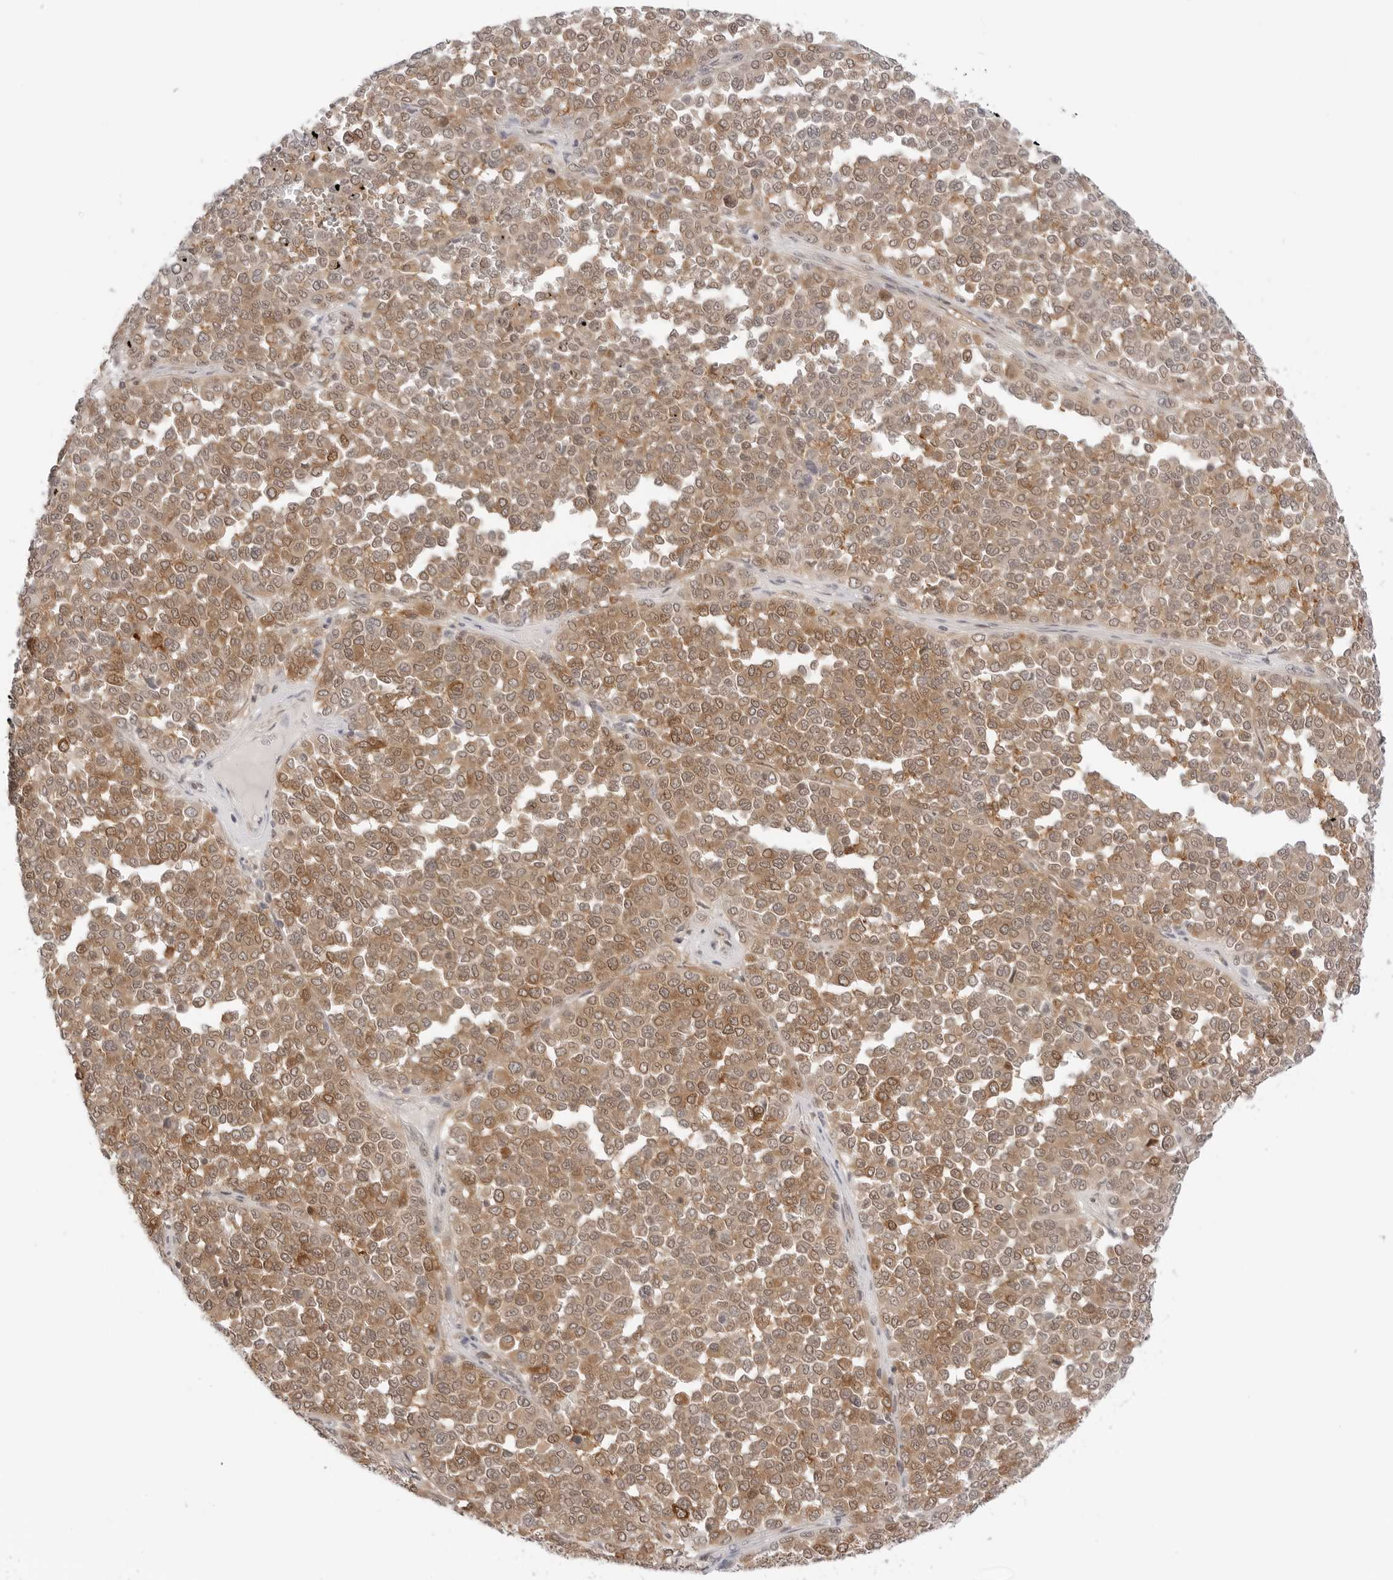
{"staining": {"intensity": "moderate", "quantity": ">75%", "location": "cytoplasmic/membranous,nuclear"}, "tissue": "melanoma", "cell_type": "Tumor cells", "image_type": "cancer", "snomed": [{"axis": "morphology", "description": "Malignant melanoma, Metastatic site"}, {"axis": "topography", "description": "Pancreas"}], "caption": "Immunohistochemical staining of human malignant melanoma (metastatic site) exhibits moderate cytoplasmic/membranous and nuclear protein positivity in about >75% of tumor cells. The staining is performed using DAB (3,3'-diaminobenzidine) brown chromogen to label protein expression. The nuclei are counter-stained blue using hematoxylin.", "gene": "NUDC", "patient": {"sex": "female", "age": 30}}